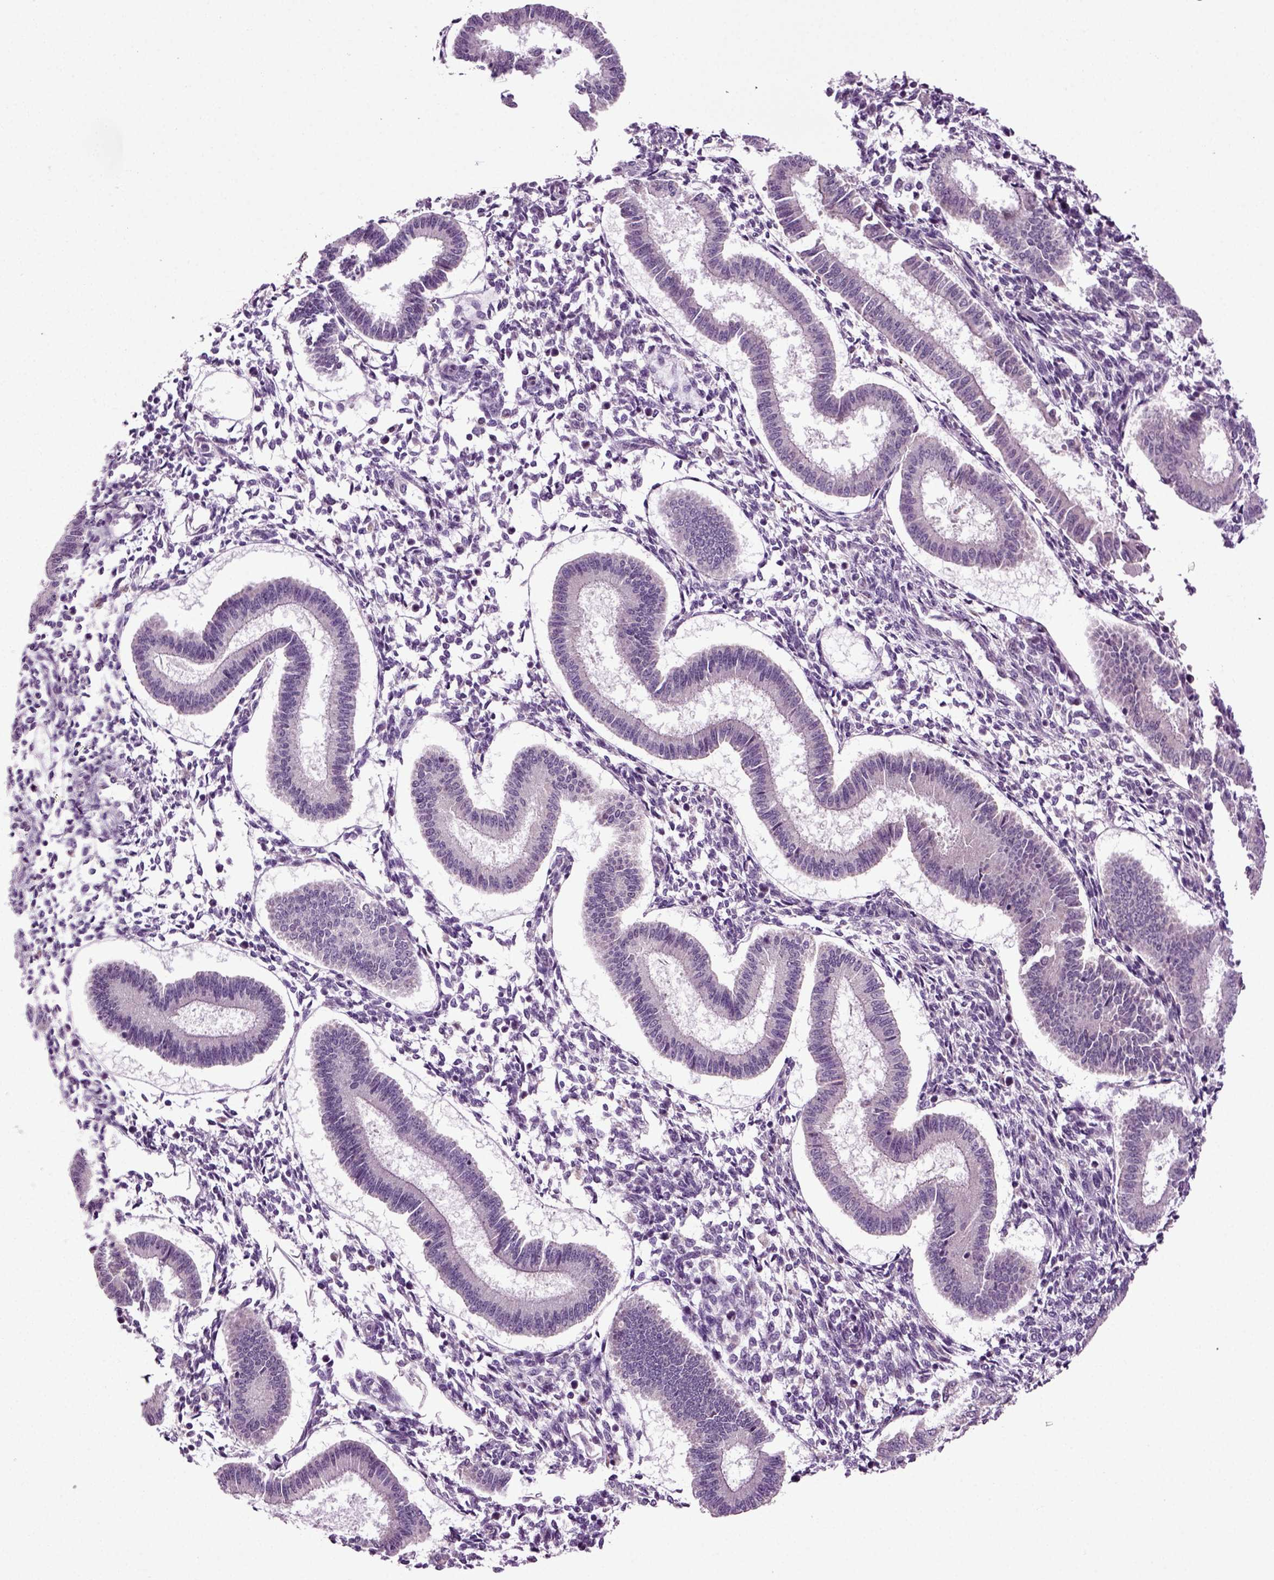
{"staining": {"intensity": "negative", "quantity": "none", "location": "none"}, "tissue": "endometrium", "cell_type": "Cells in endometrial stroma", "image_type": "normal", "snomed": [{"axis": "morphology", "description": "Normal tissue, NOS"}, {"axis": "topography", "description": "Endometrium"}], "caption": "Protein analysis of benign endometrium reveals no significant staining in cells in endometrial stroma.", "gene": "SPATA17", "patient": {"sex": "female", "age": 43}}